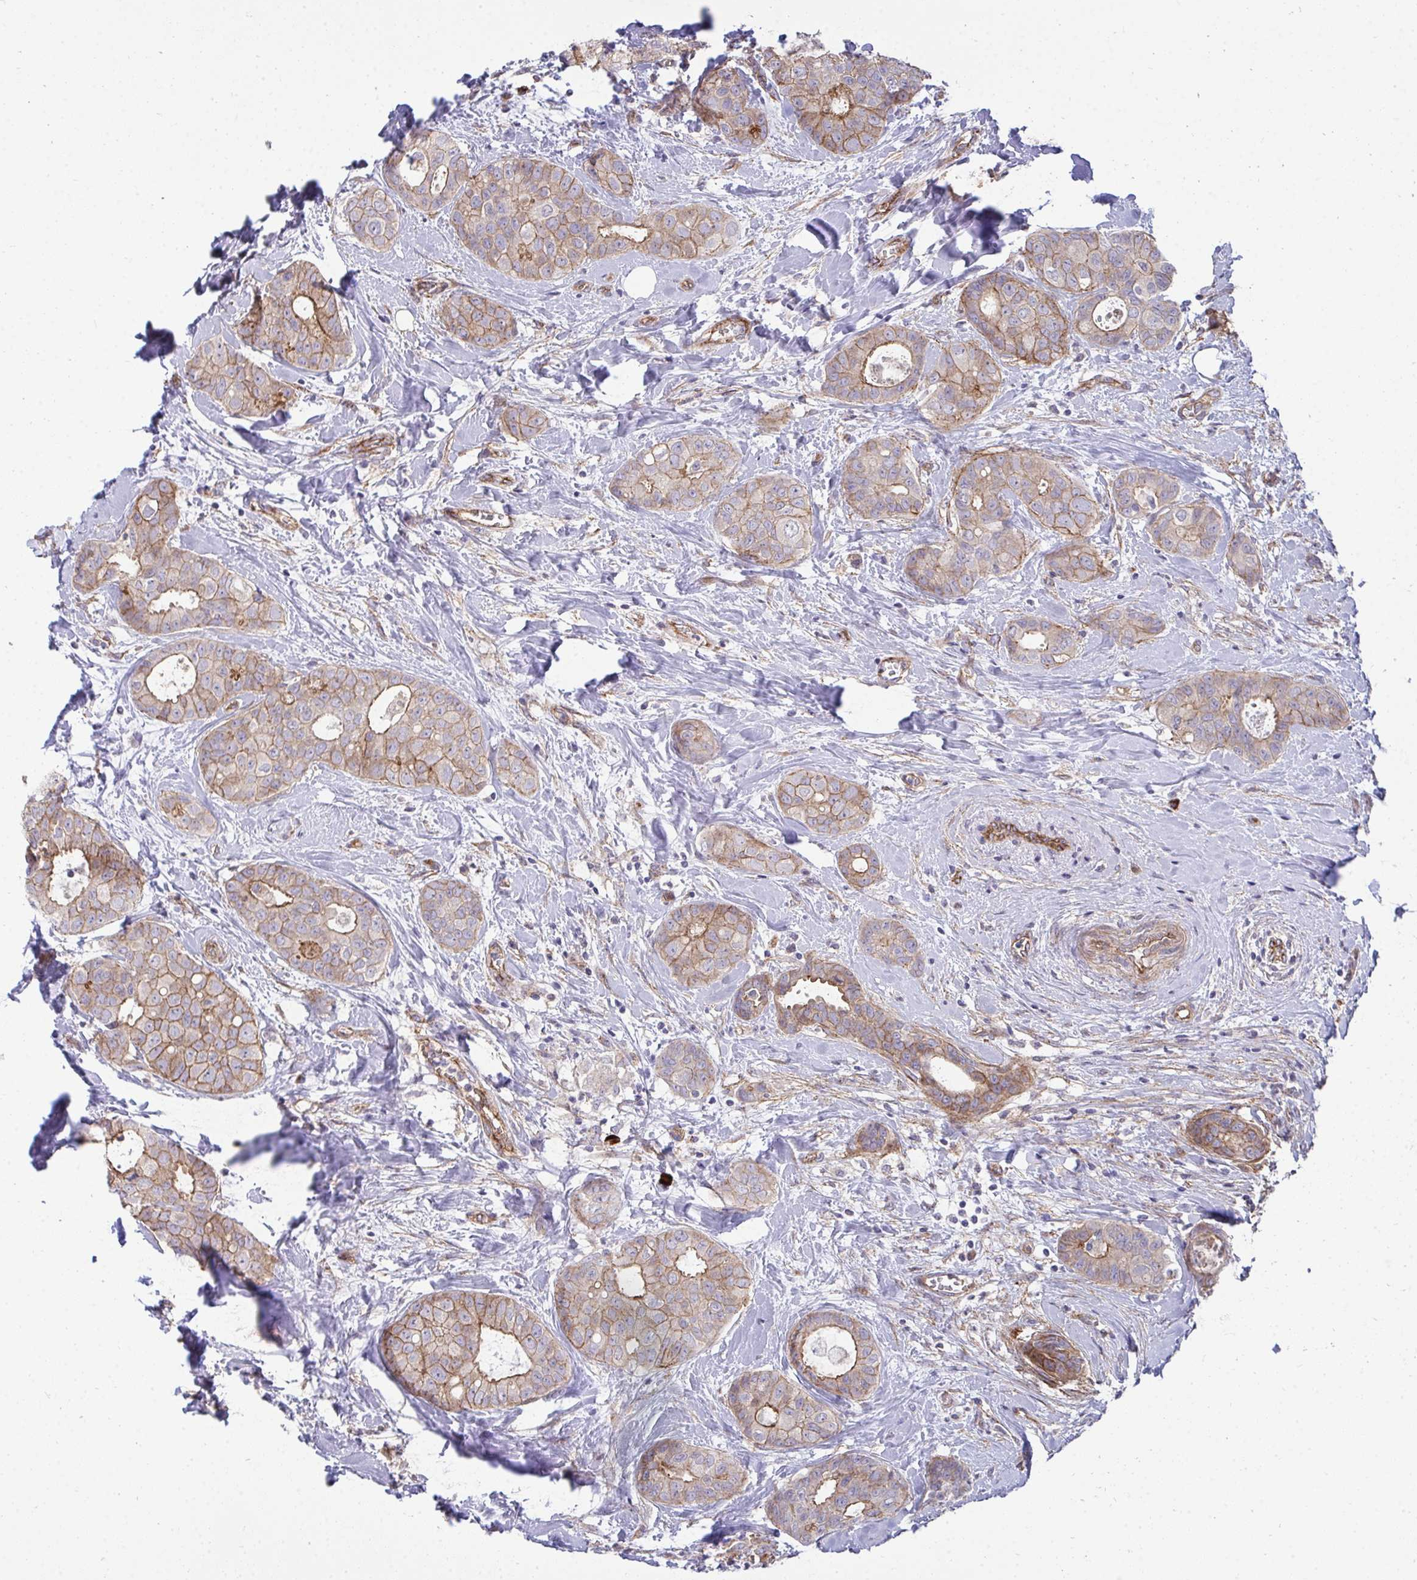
{"staining": {"intensity": "moderate", "quantity": ">75%", "location": "cytoplasmic/membranous"}, "tissue": "breast cancer", "cell_type": "Tumor cells", "image_type": "cancer", "snomed": [{"axis": "morphology", "description": "Duct carcinoma"}, {"axis": "topography", "description": "Breast"}], "caption": "Immunohistochemical staining of human breast infiltrating ductal carcinoma displays medium levels of moderate cytoplasmic/membranous protein staining in about >75% of tumor cells. Using DAB (brown) and hematoxylin (blue) stains, captured at high magnification using brightfield microscopy.", "gene": "SH2D1B", "patient": {"sex": "female", "age": 45}}